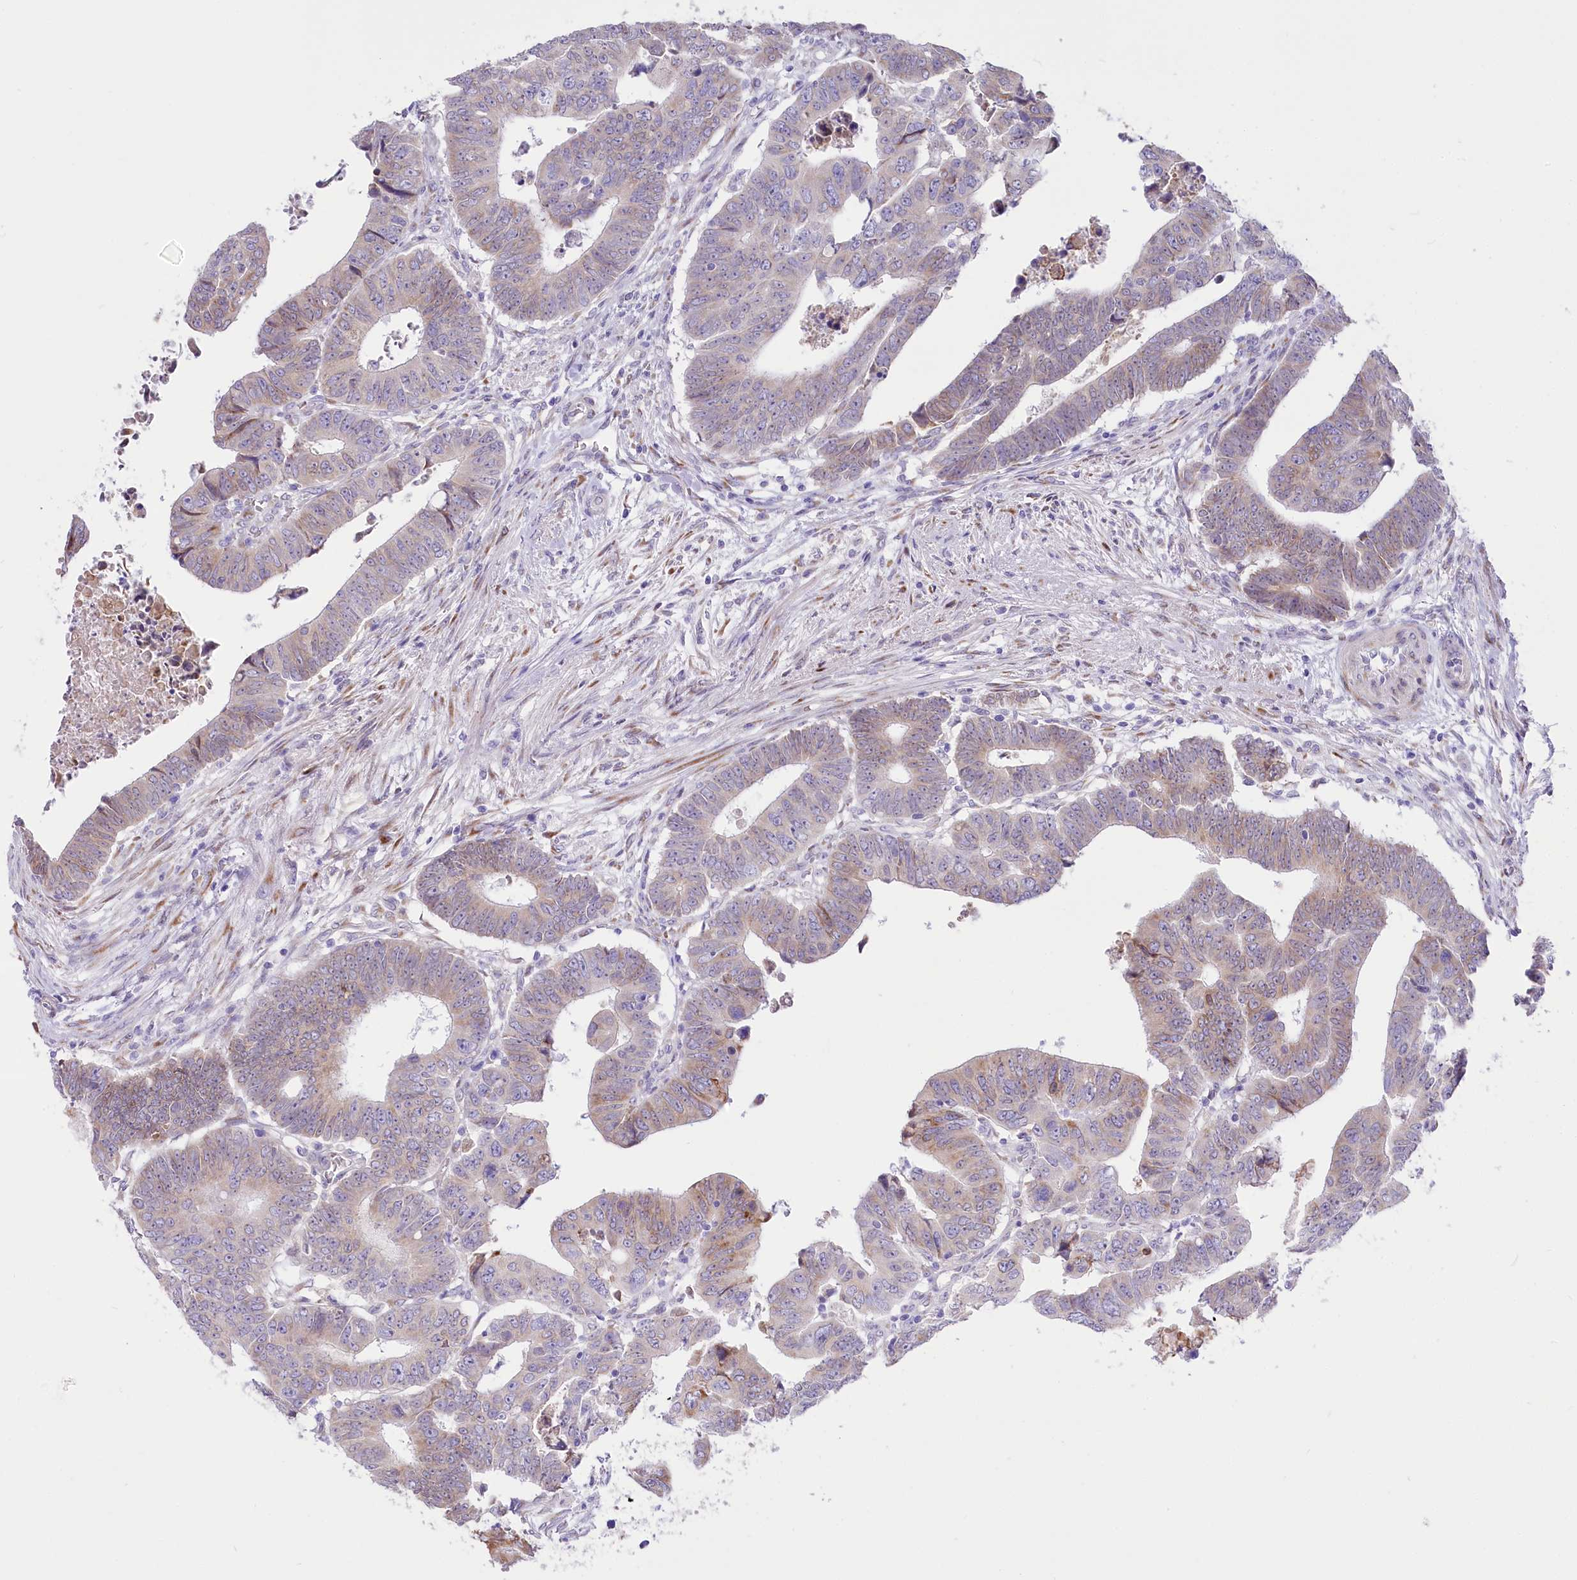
{"staining": {"intensity": "moderate", "quantity": "<25%", "location": "cytoplasmic/membranous"}, "tissue": "colorectal cancer", "cell_type": "Tumor cells", "image_type": "cancer", "snomed": [{"axis": "morphology", "description": "Normal tissue, NOS"}, {"axis": "morphology", "description": "Adenocarcinoma, NOS"}, {"axis": "topography", "description": "Rectum"}], "caption": "Immunohistochemical staining of adenocarcinoma (colorectal) exhibits low levels of moderate cytoplasmic/membranous protein staining in approximately <25% of tumor cells.", "gene": "STT3B", "patient": {"sex": "female", "age": 65}}